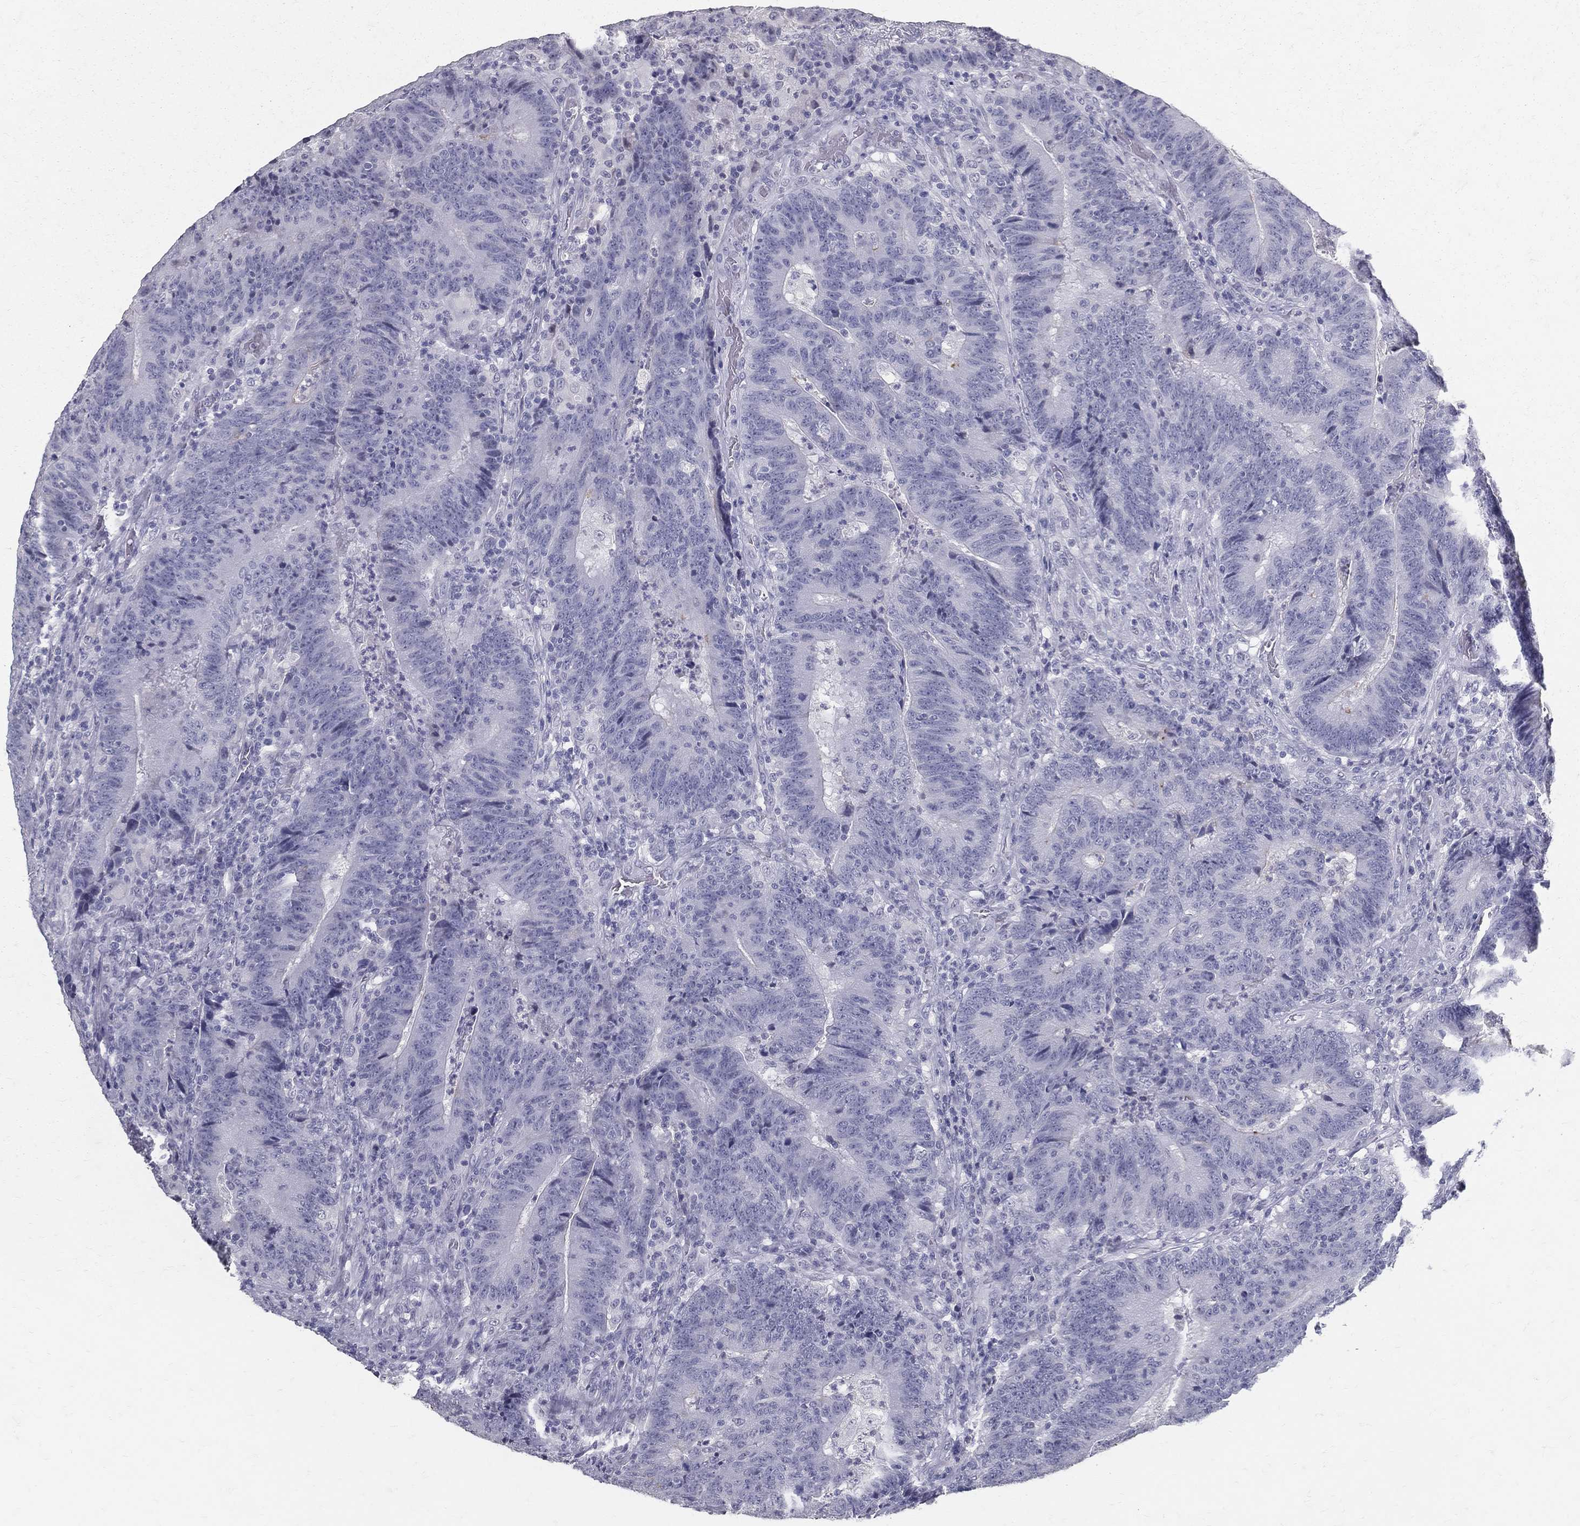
{"staining": {"intensity": "negative", "quantity": "none", "location": "none"}, "tissue": "colorectal cancer", "cell_type": "Tumor cells", "image_type": "cancer", "snomed": [{"axis": "morphology", "description": "Adenocarcinoma, NOS"}, {"axis": "topography", "description": "Colon"}], "caption": "An immunohistochemistry photomicrograph of adenocarcinoma (colorectal) is shown. There is no staining in tumor cells of adenocarcinoma (colorectal).", "gene": "ACE2", "patient": {"sex": "female", "age": 75}}